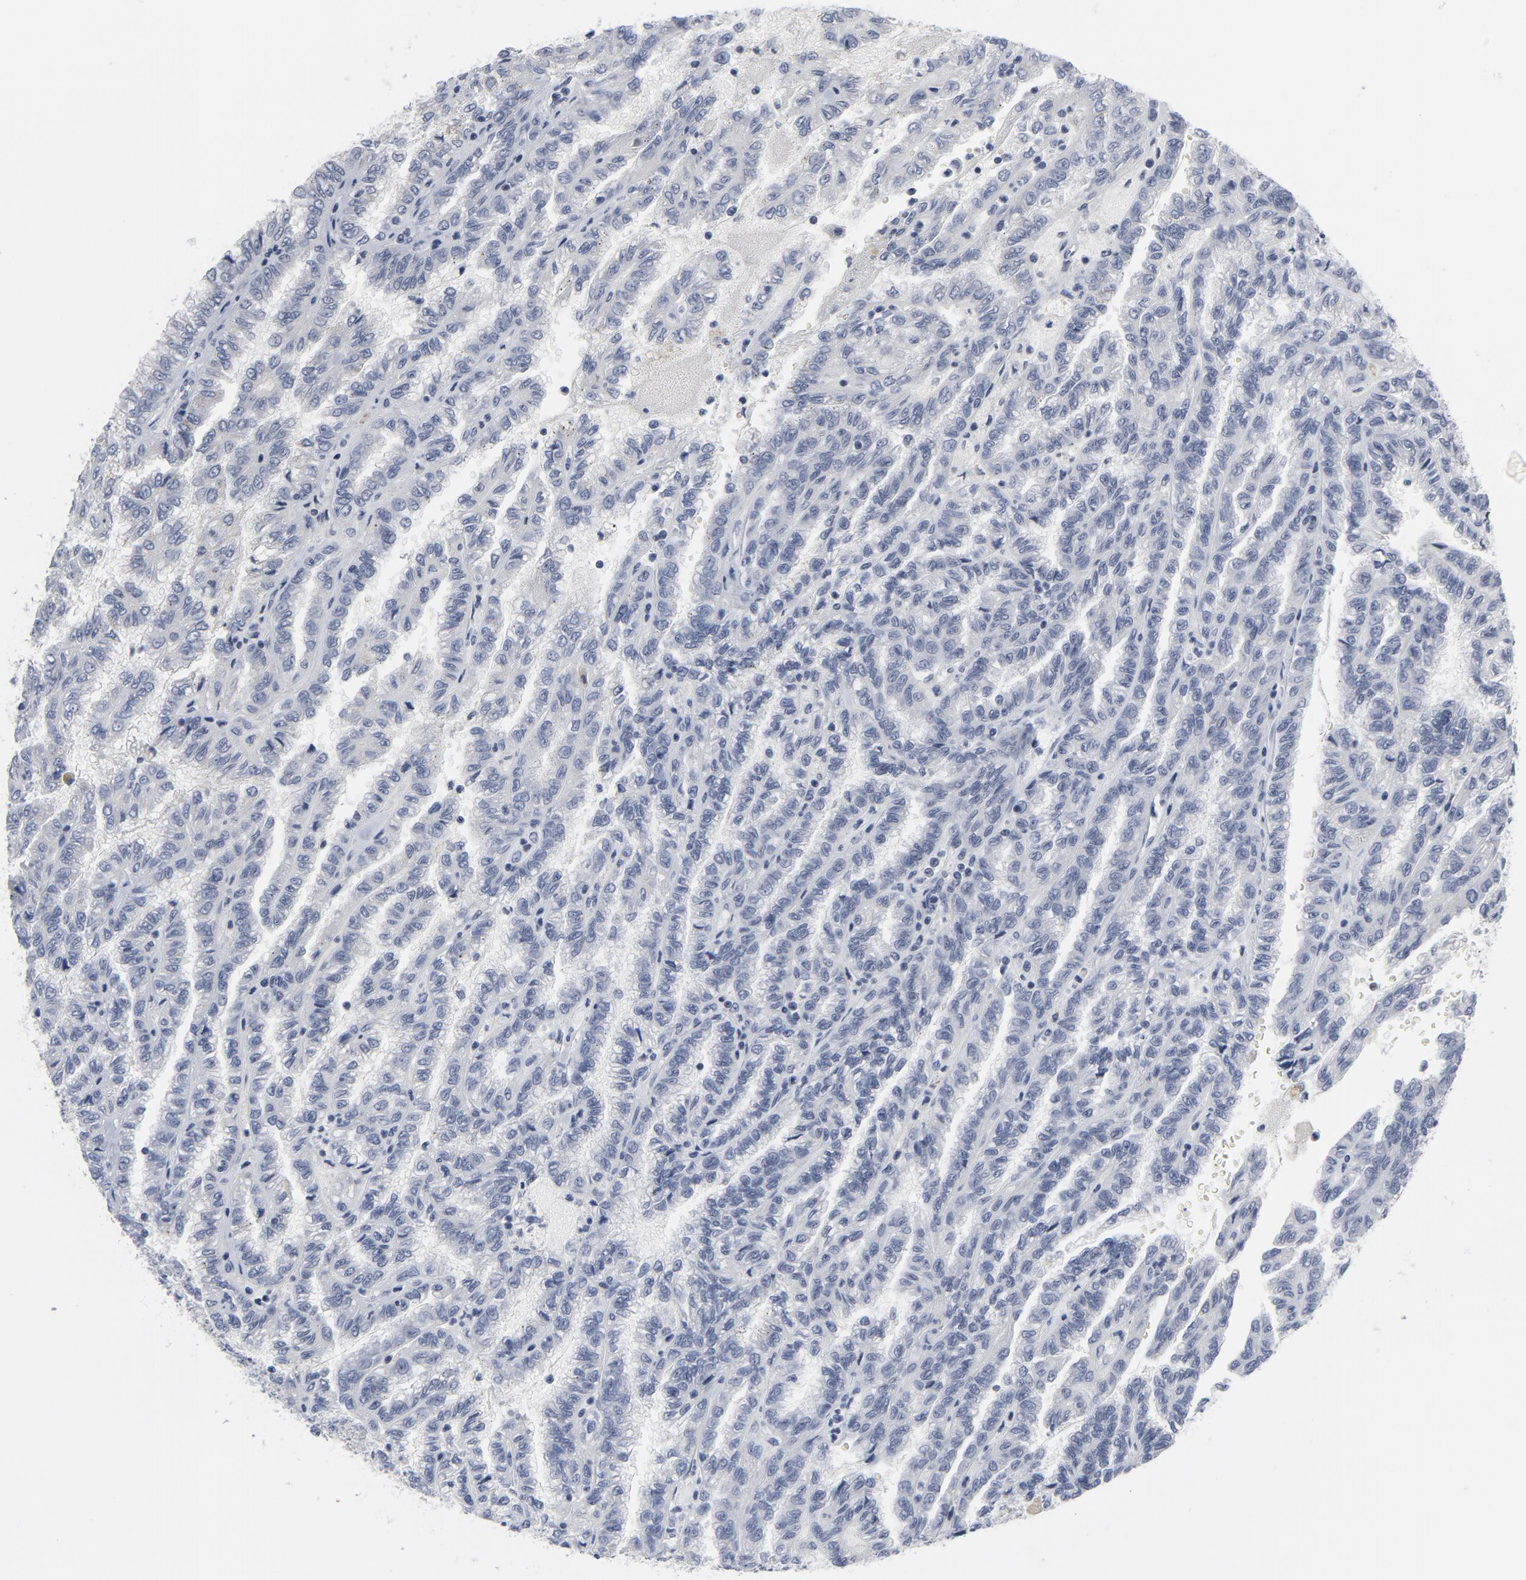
{"staining": {"intensity": "negative", "quantity": "none", "location": "none"}, "tissue": "renal cancer", "cell_type": "Tumor cells", "image_type": "cancer", "snomed": [{"axis": "morphology", "description": "Inflammation, NOS"}, {"axis": "morphology", "description": "Adenocarcinoma, NOS"}, {"axis": "topography", "description": "Kidney"}], "caption": "This photomicrograph is of renal cancer stained with immunohistochemistry (IHC) to label a protein in brown with the nuclei are counter-stained blue. There is no expression in tumor cells.", "gene": "GABPA", "patient": {"sex": "male", "age": 68}}